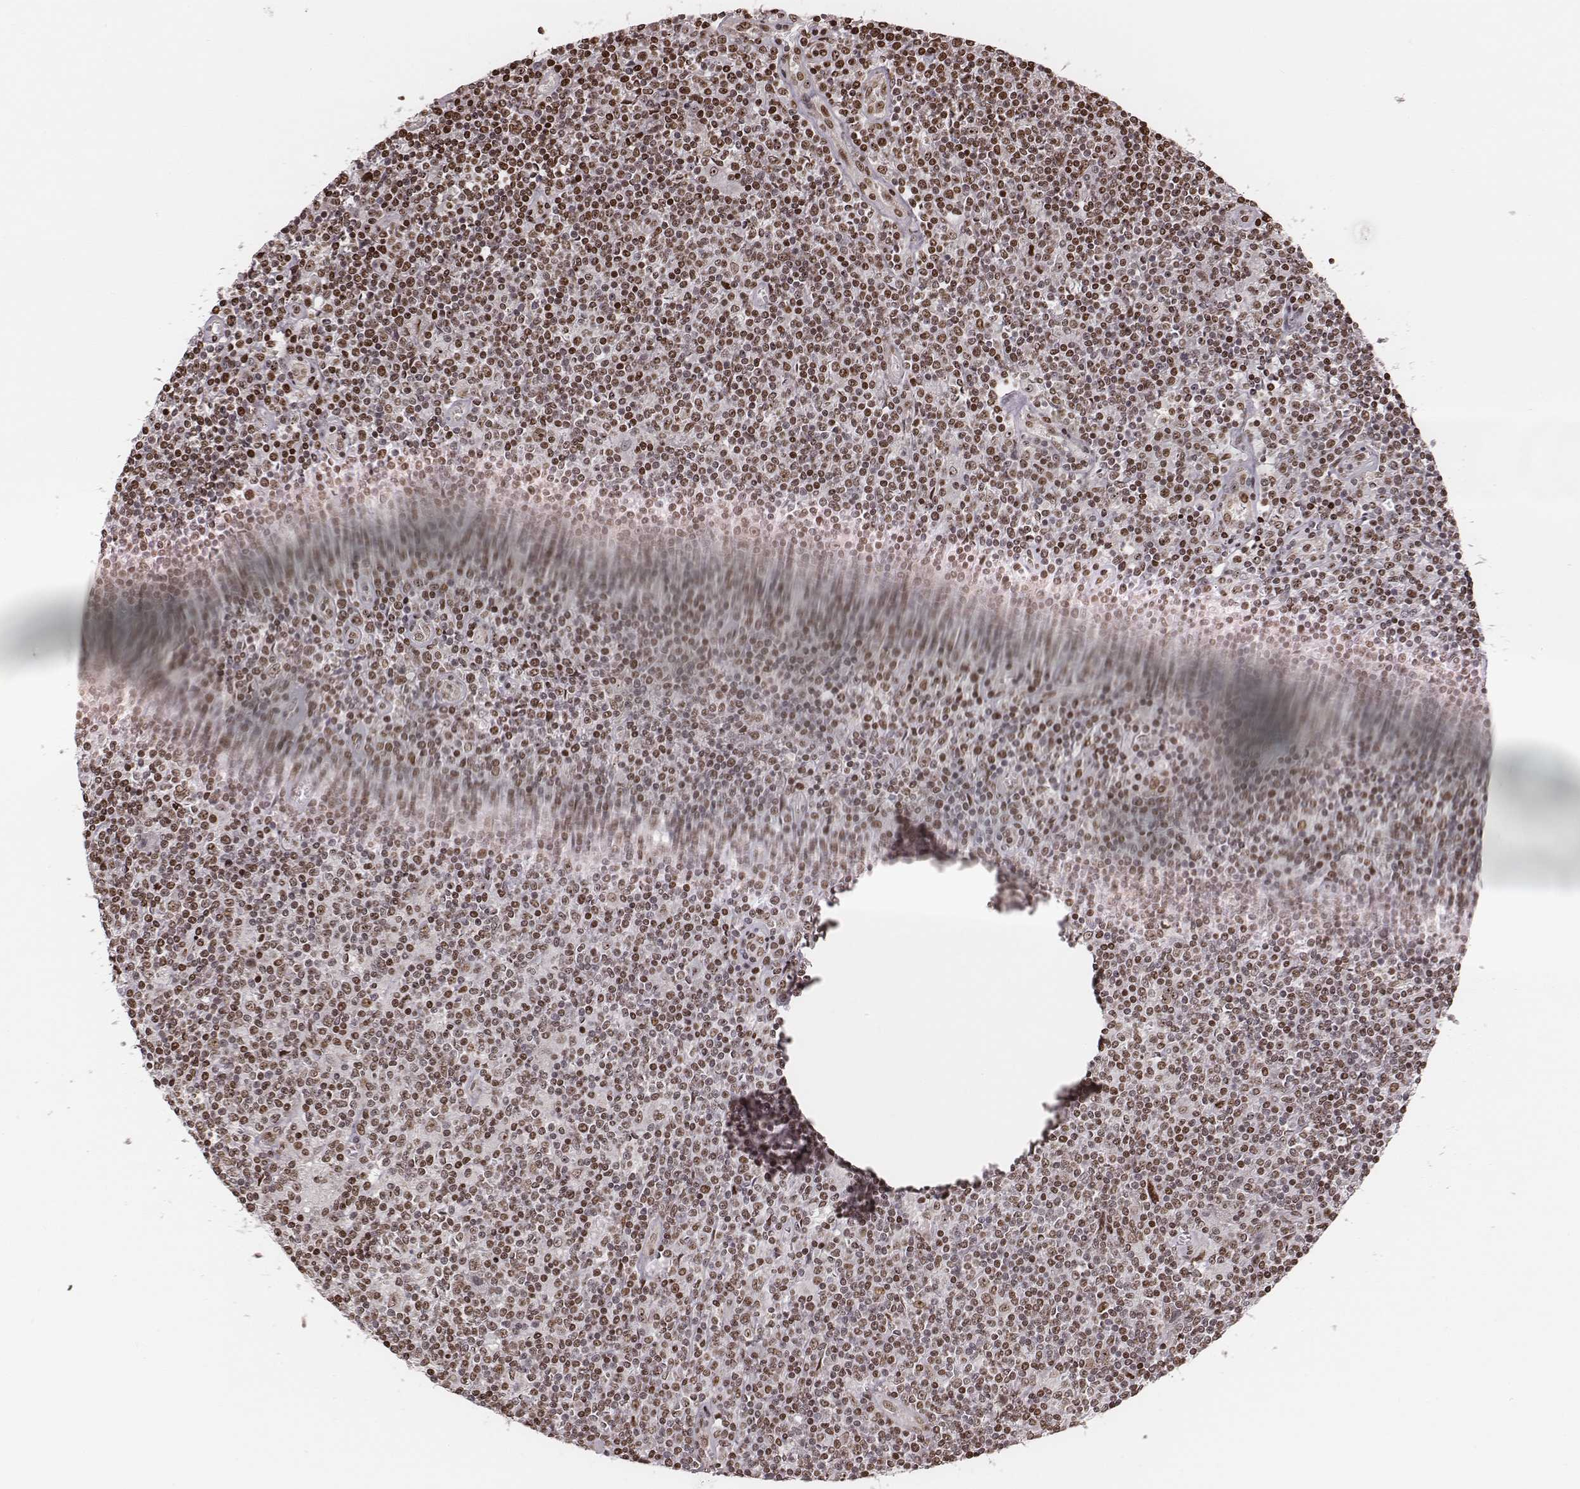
{"staining": {"intensity": "weak", "quantity": "25%-75%", "location": "nuclear"}, "tissue": "lymphoma", "cell_type": "Tumor cells", "image_type": "cancer", "snomed": [{"axis": "morphology", "description": "Hodgkin's disease, NOS"}, {"axis": "topography", "description": "Lymph node"}], "caption": "A histopathology image of human Hodgkin's disease stained for a protein exhibits weak nuclear brown staining in tumor cells.", "gene": "VRK3", "patient": {"sex": "male", "age": 40}}